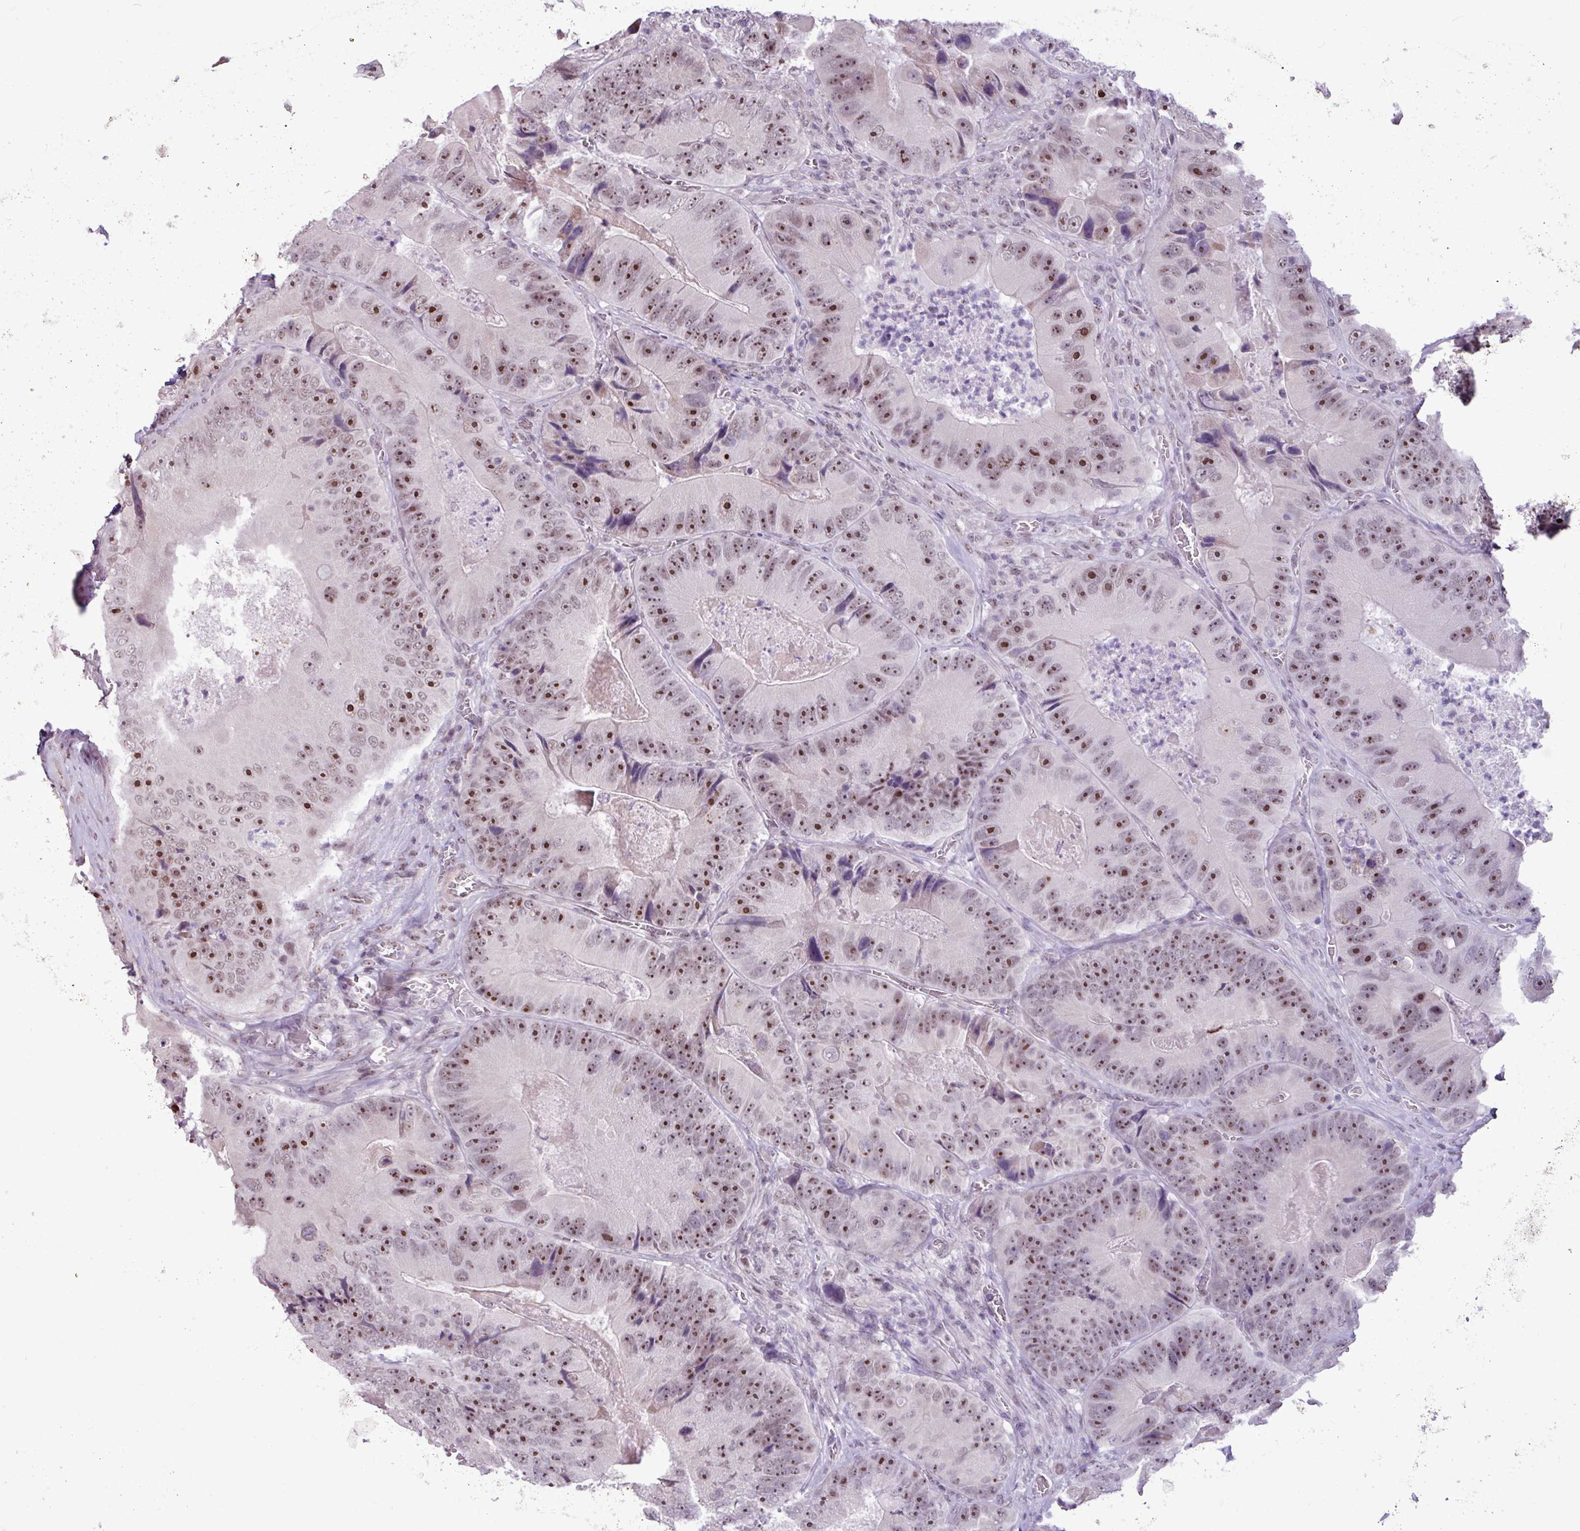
{"staining": {"intensity": "strong", "quantity": ">75%", "location": "nuclear"}, "tissue": "colorectal cancer", "cell_type": "Tumor cells", "image_type": "cancer", "snomed": [{"axis": "morphology", "description": "Adenocarcinoma, NOS"}, {"axis": "topography", "description": "Colon"}], "caption": "Protein expression by IHC reveals strong nuclear staining in about >75% of tumor cells in colorectal adenocarcinoma. The protein of interest is shown in brown color, while the nuclei are stained blue.", "gene": "UTP18", "patient": {"sex": "female", "age": 86}}